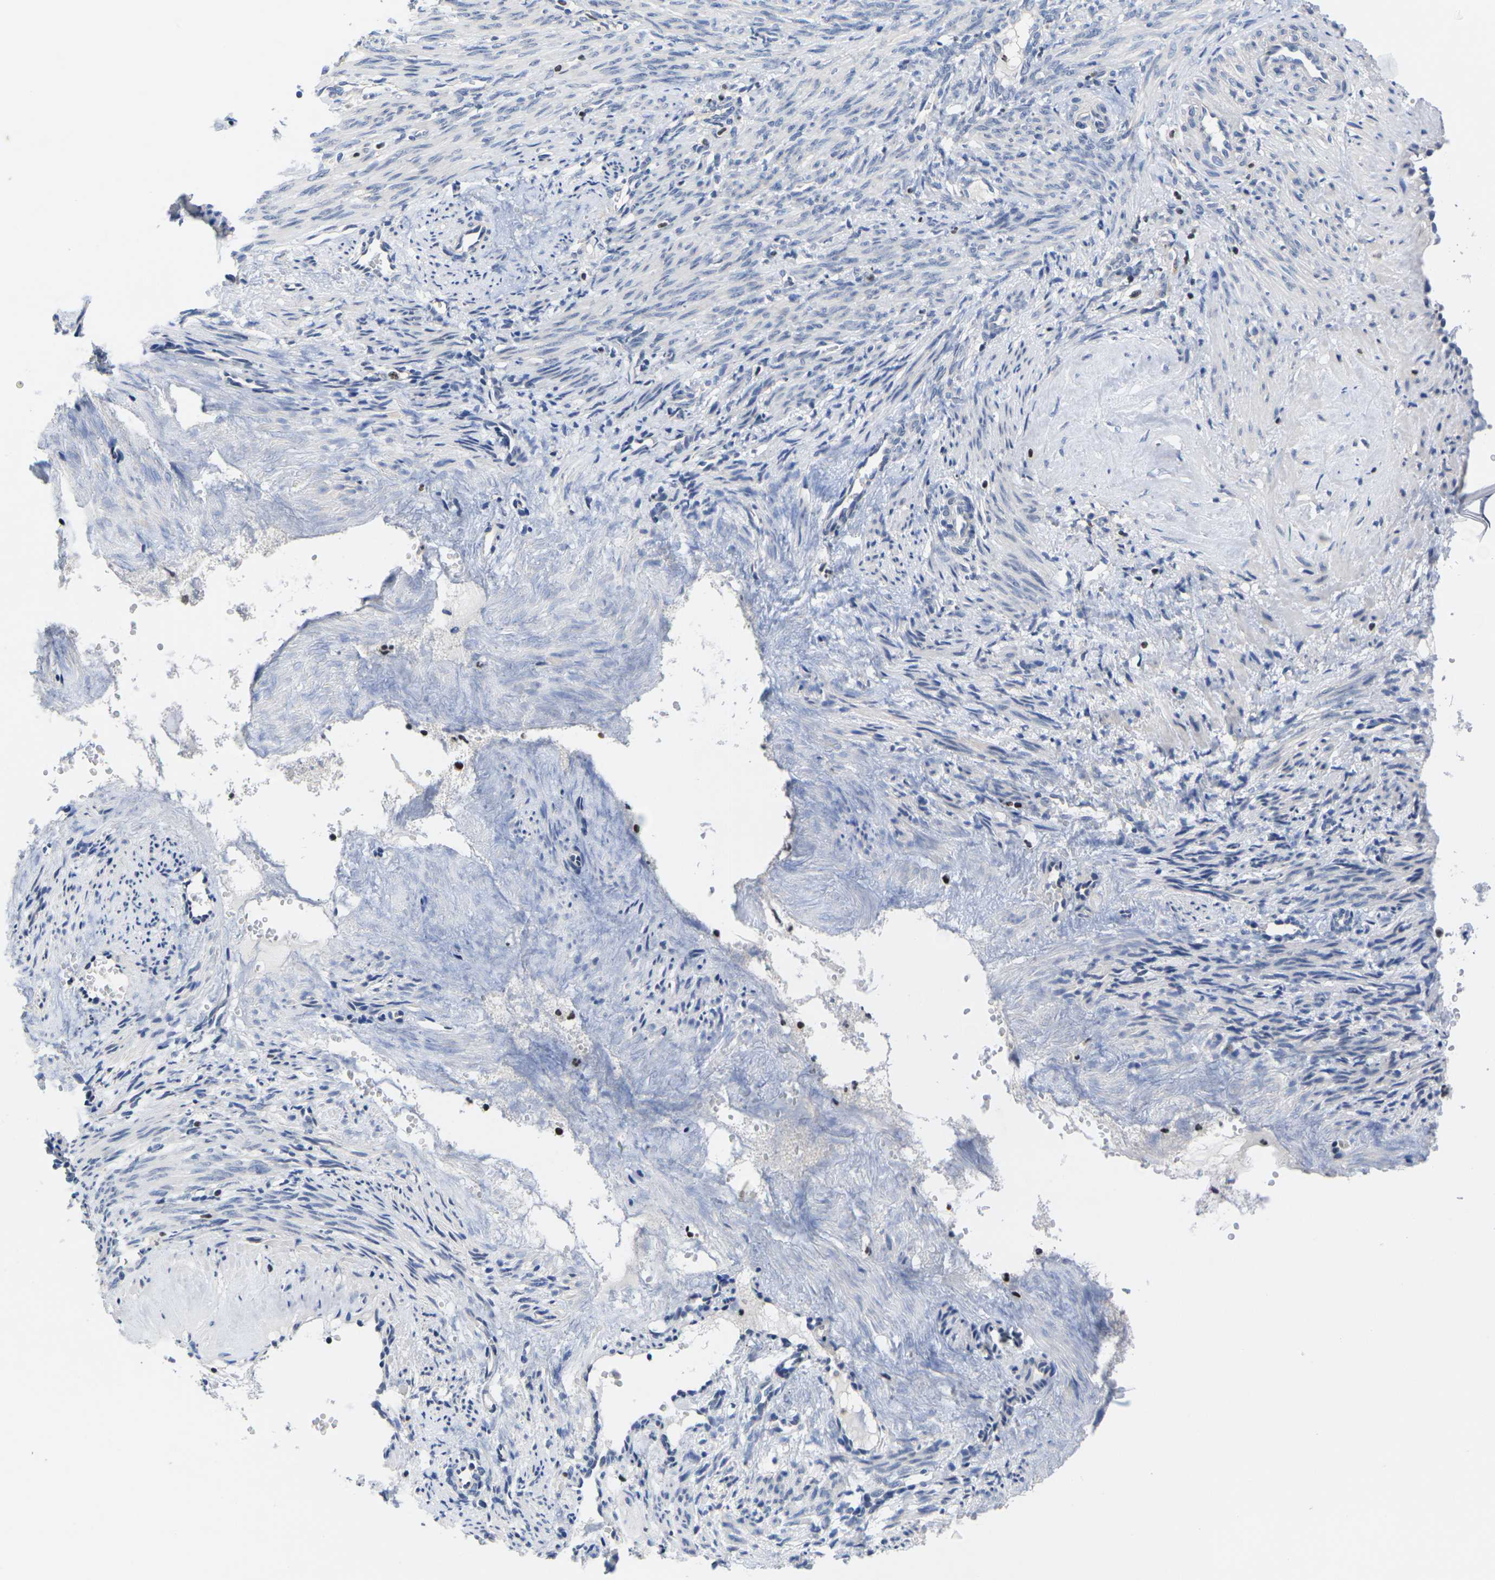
{"staining": {"intensity": "negative", "quantity": "none", "location": "none"}, "tissue": "smooth muscle", "cell_type": "Smooth muscle cells", "image_type": "normal", "snomed": [{"axis": "morphology", "description": "Normal tissue, NOS"}, {"axis": "topography", "description": "Endometrium"}], "caption": "Immunohistochemistry (IHC) micrograph of normal smooth muscle: smooth muscle stained with DAB demonstrates no significant protein staining in smooth muscle cells.", "gene": "IKZF1", "patient": {"sex": "female", "age": 33}}